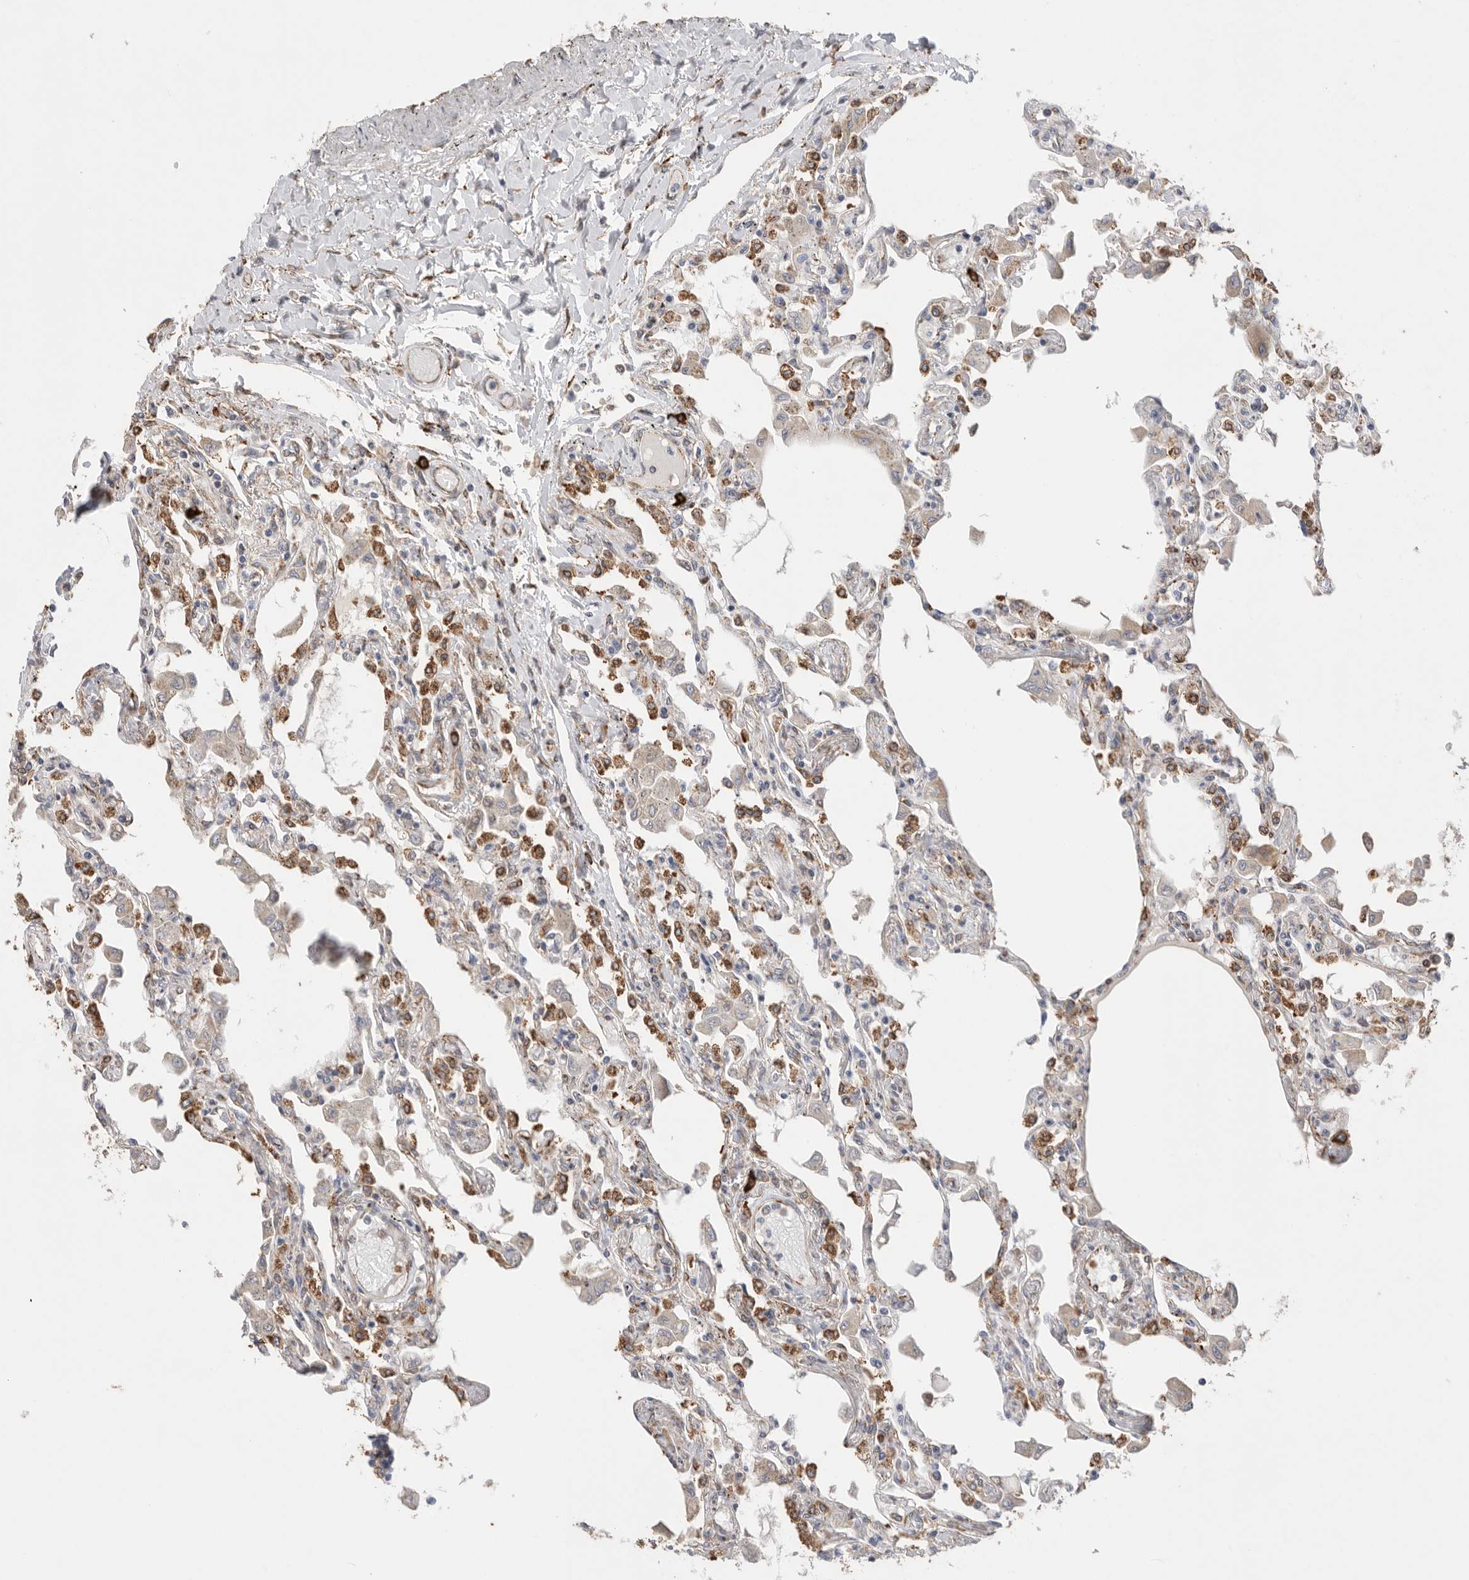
{"staining": {"intensity": "moderate", "quantity": "25%-75%", "location": "cytoplasmic/membranous"}, "tissue": "lung", "cell_type": "Alveolar cells", "image_type": "normal", "snomed": [{"axis": "morphology", "description": "Normal tissue, NOS"}, {"axis": "topography", "description": "Bronchus"}, {"axis": "topography", "description": "Lung"}], "caption": "A high-resolution image shows immunohistochemistry (IHC) staining of benign lung, which shows moderate cytoplasmic/membranous expression in about 25%-75% of alveolar cells. Immunohistochemistry stains the protein of interest in brown and the nuclei are stained blue.", "gene": "BLOC1S5", "patient": {"sex": "female", "age": 49}}